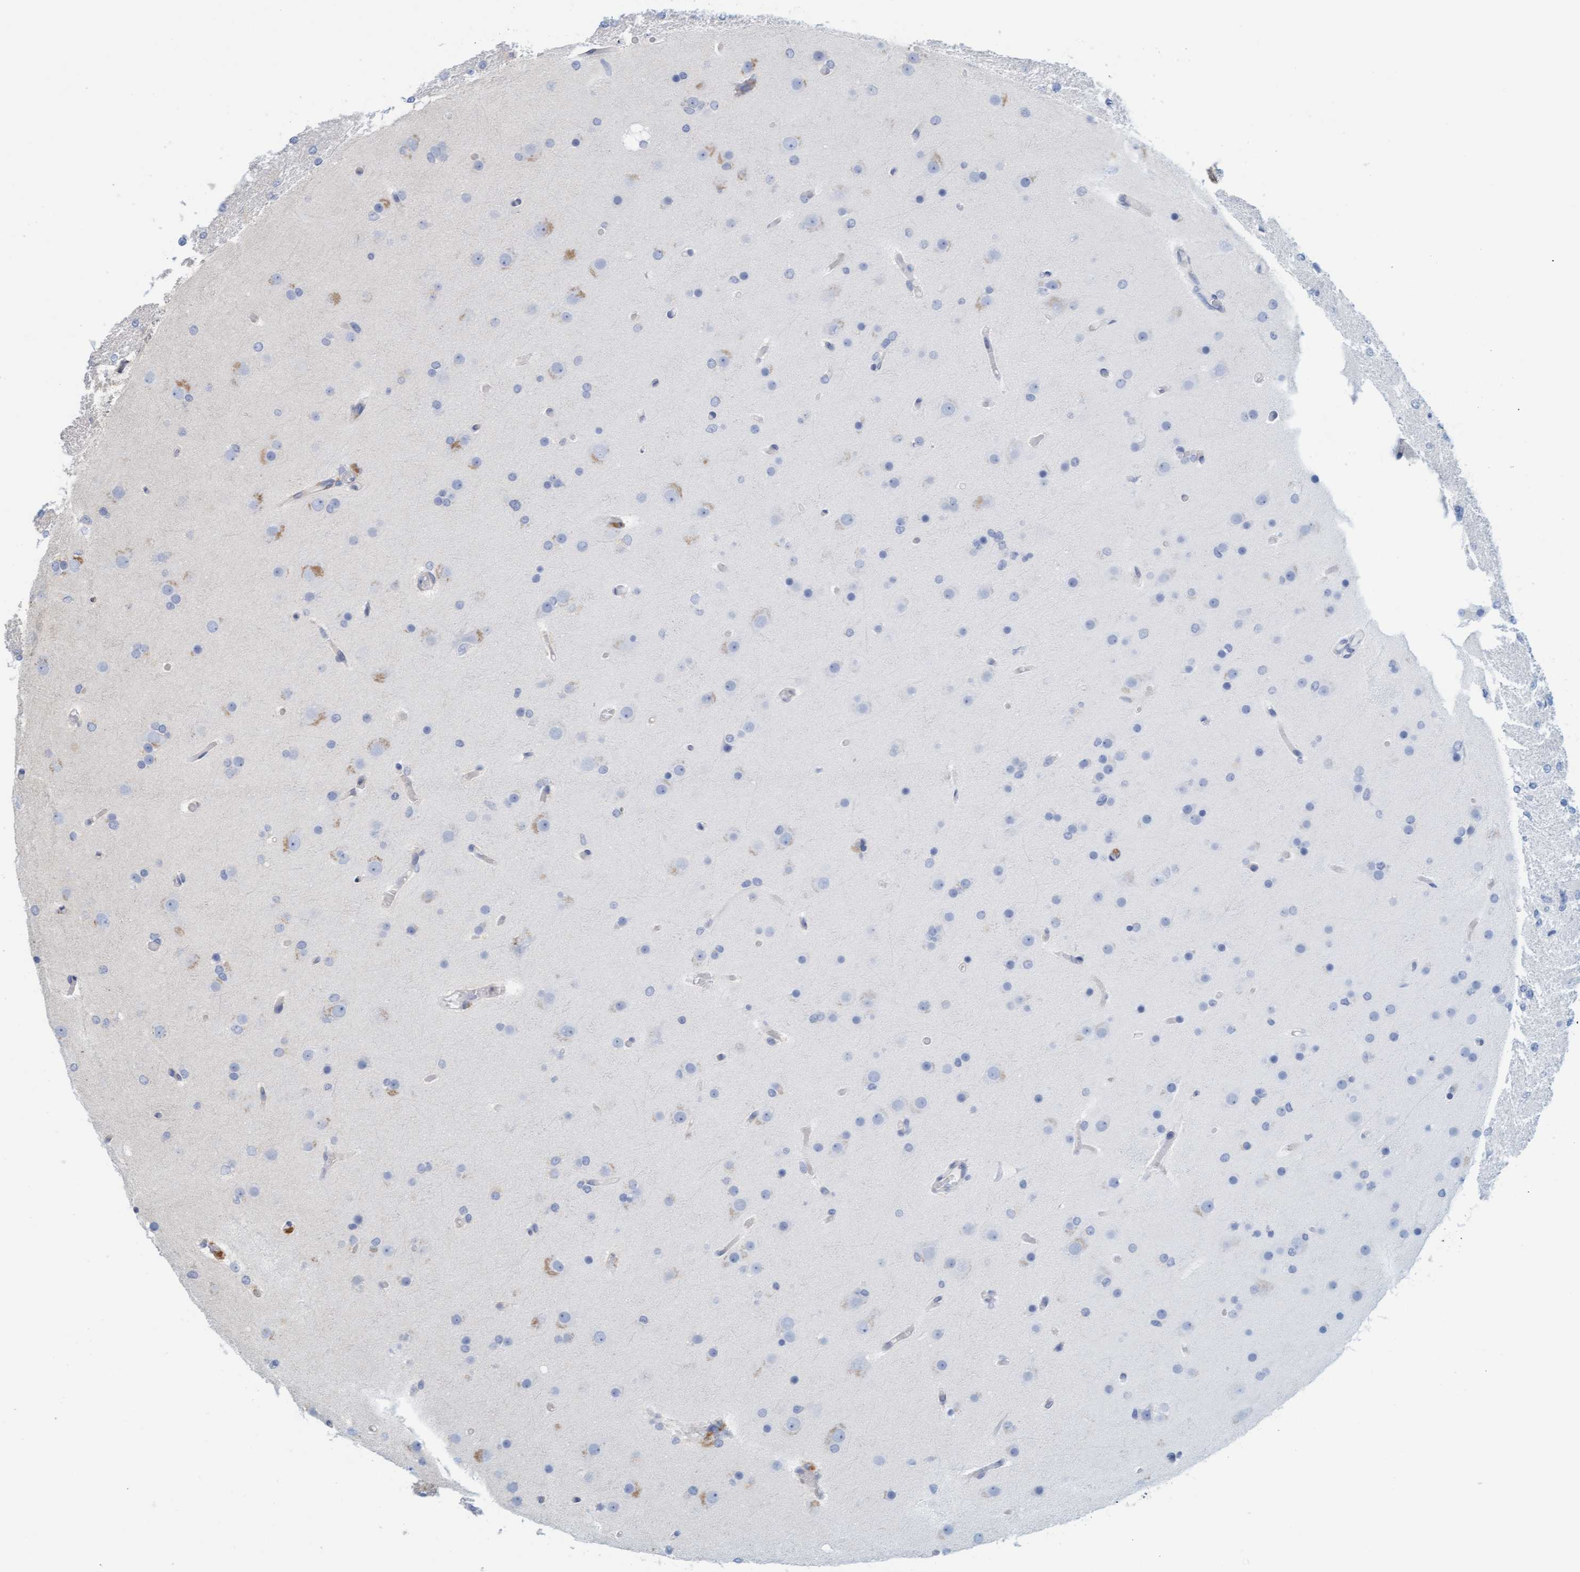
{"staining": {"intensity": "negative", "quantity": "none", "location": "none"}, "tissue": "glioma", "cell_type": "Tumor cells", "image_type": "cancer", "snomed": [{"axis": "morphology", "description": "Glioma, malignant, High grade"}, {"axis": "topography", "description": "Cerebral cortex"}], "caption": "There is no significant staining in tumor cells of glioma.", "gene": "PRKD2", "patient": {"sex": "female", "age": 36}}